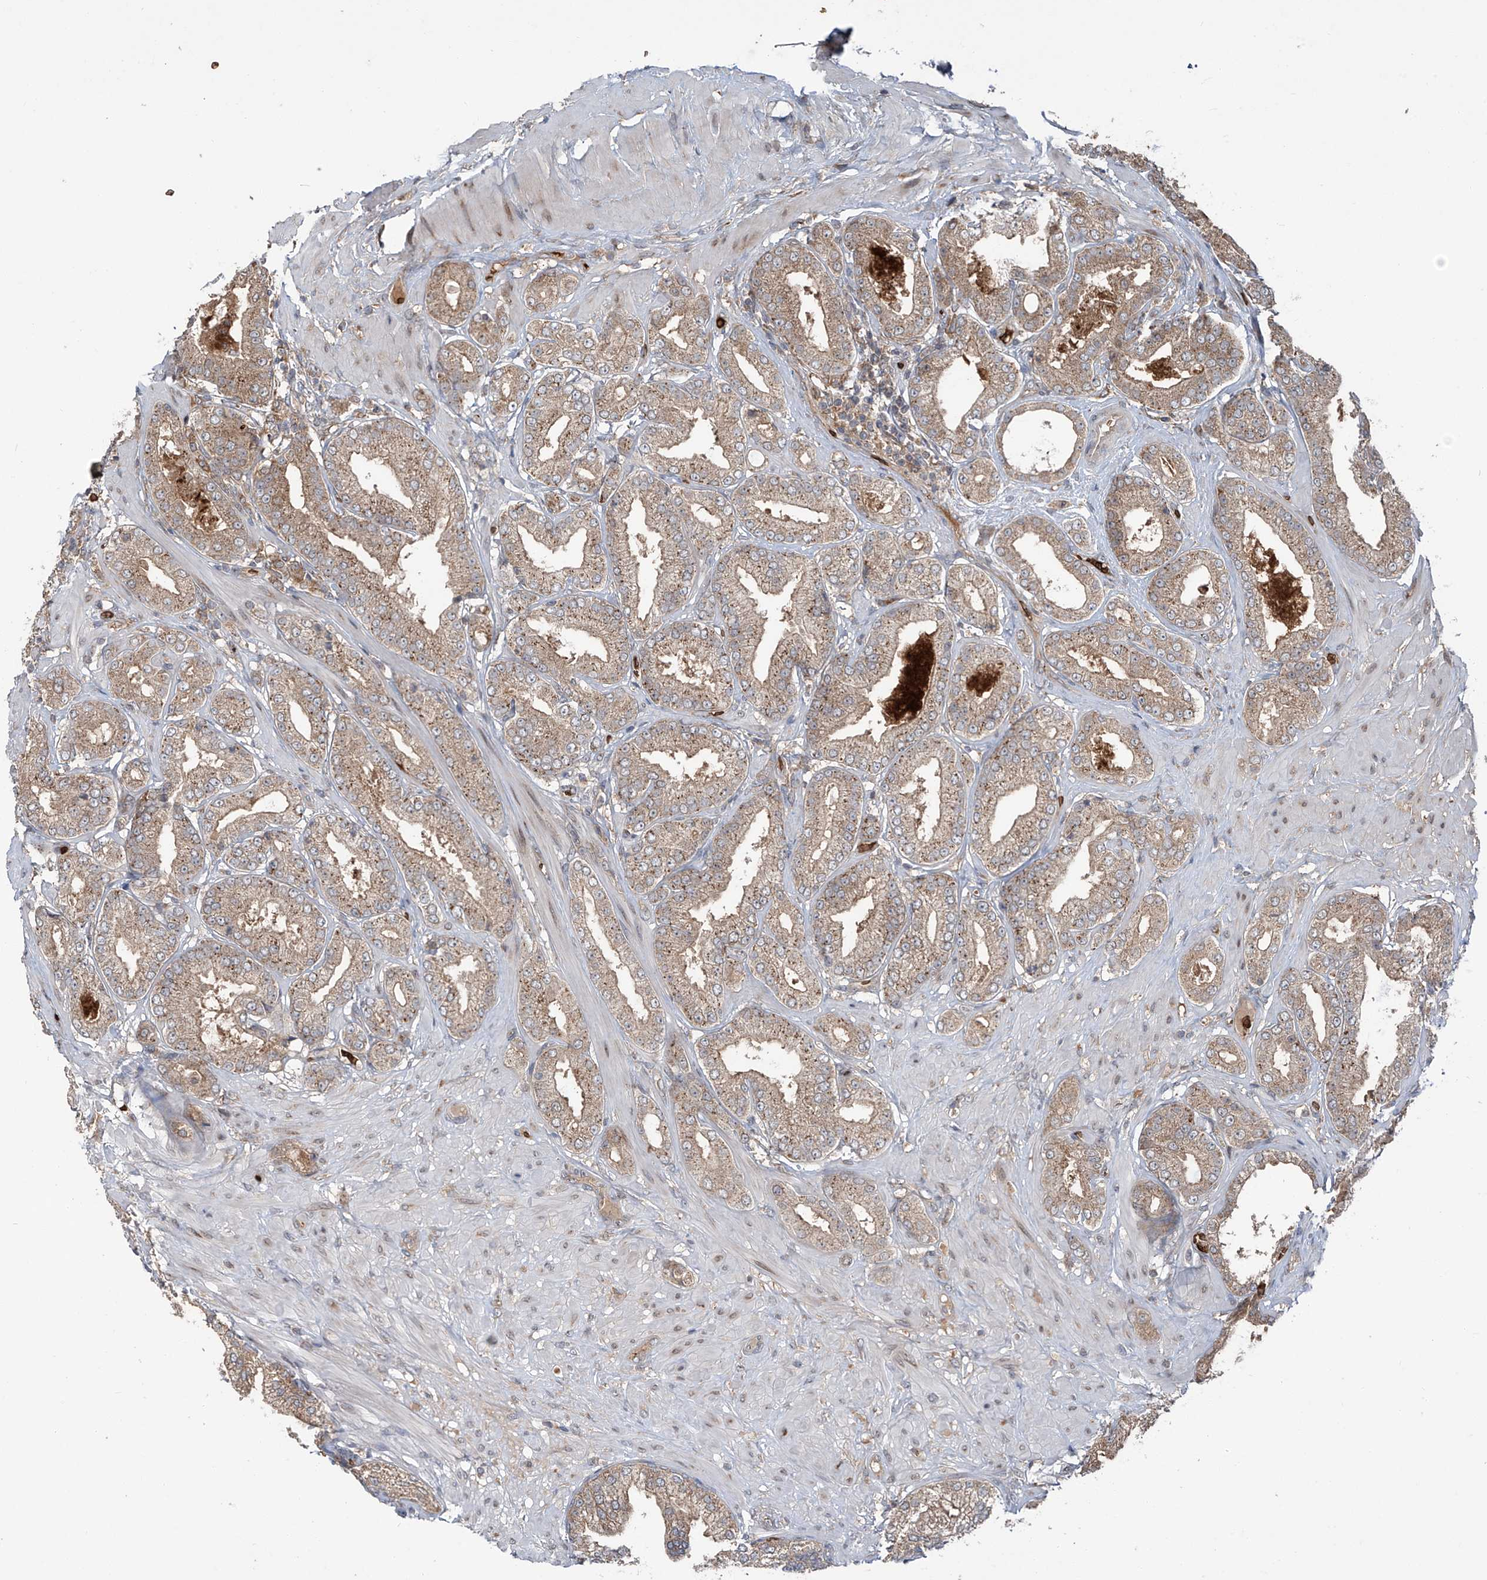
{"staining": {"intensity": "weak", "quantity": ">75%", "location": "cytoplasmic/membranous"}, "tissue": "prostate cancer", "cell_type": "Tumor cells", "image_type": "cancer", "snomed": [{"axis": "morphology", "description": "Adenocarcinoma, Low grade"}, {"axis": "topography", "description": "Prostate"}], "caption": "Brown immunohistochemical staining in human low-grade adenocarcinoma (prostate) shows weak cytoplasmic/membranous expression in about >75% of tumor cells.", "gene": "ZDHHC9", "patient": {"sex": "male", "age": 63}}